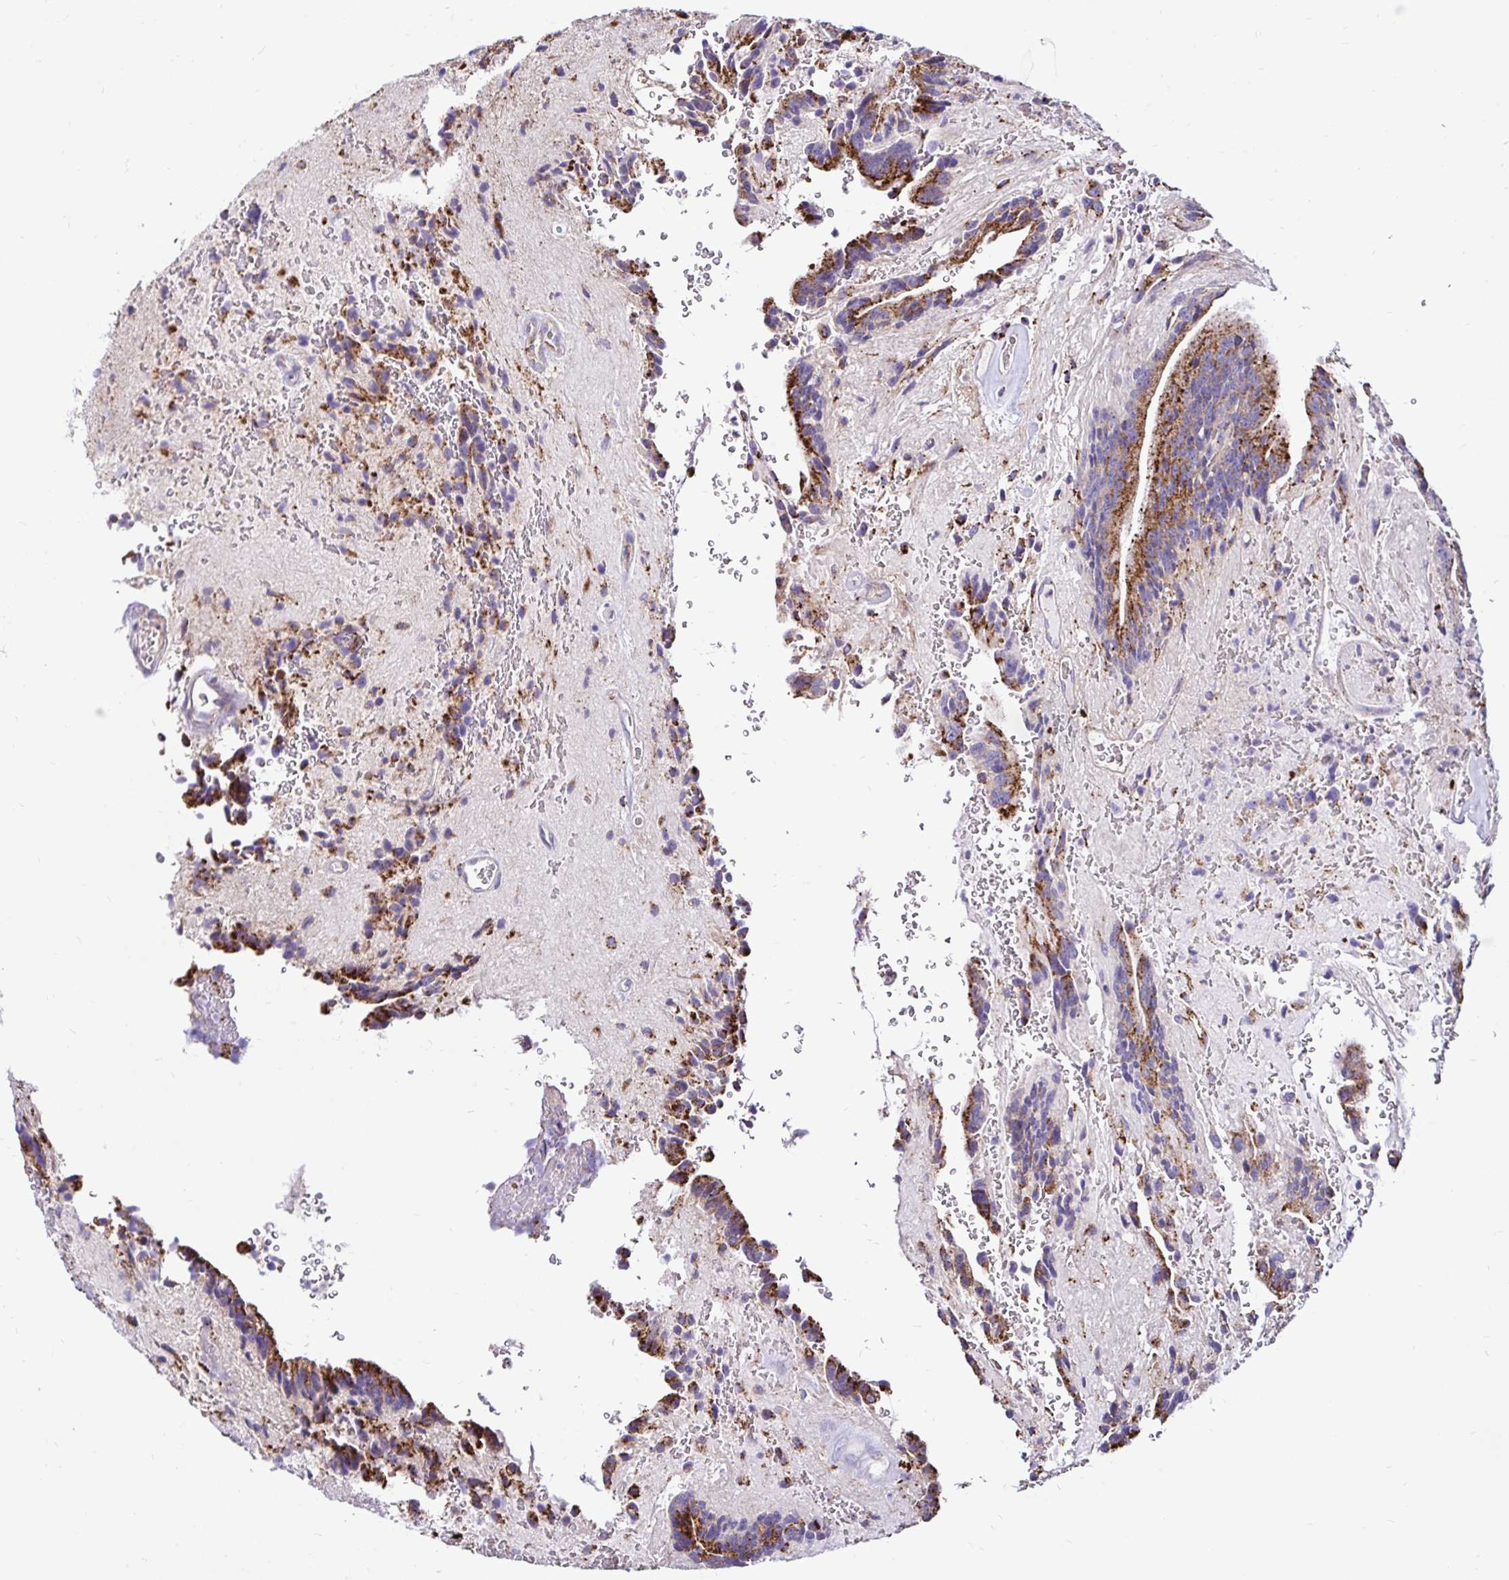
{"staining": {"intensity": "strong", "quantity": "25%-75%", "location": "cytoplasmic/membranous"}, "tissue": "glioma", "cell_type": "Tumor cells", "image_type": "cancer", "snomed": [{"axis": "morphology", "description": "Glioma, malignant, Low grade"}, {"axis": "topography", "description": "Brain"}], "caption": "Glioma stained with DAB (3,3'-diaminobenzidine) IHC displays high levels of strong cytoplasmic/membranous expression in approximately 25%-75% of tumor cells.", "gene": "FUCA1", "patient": {"sex": "male", "age": 31}}